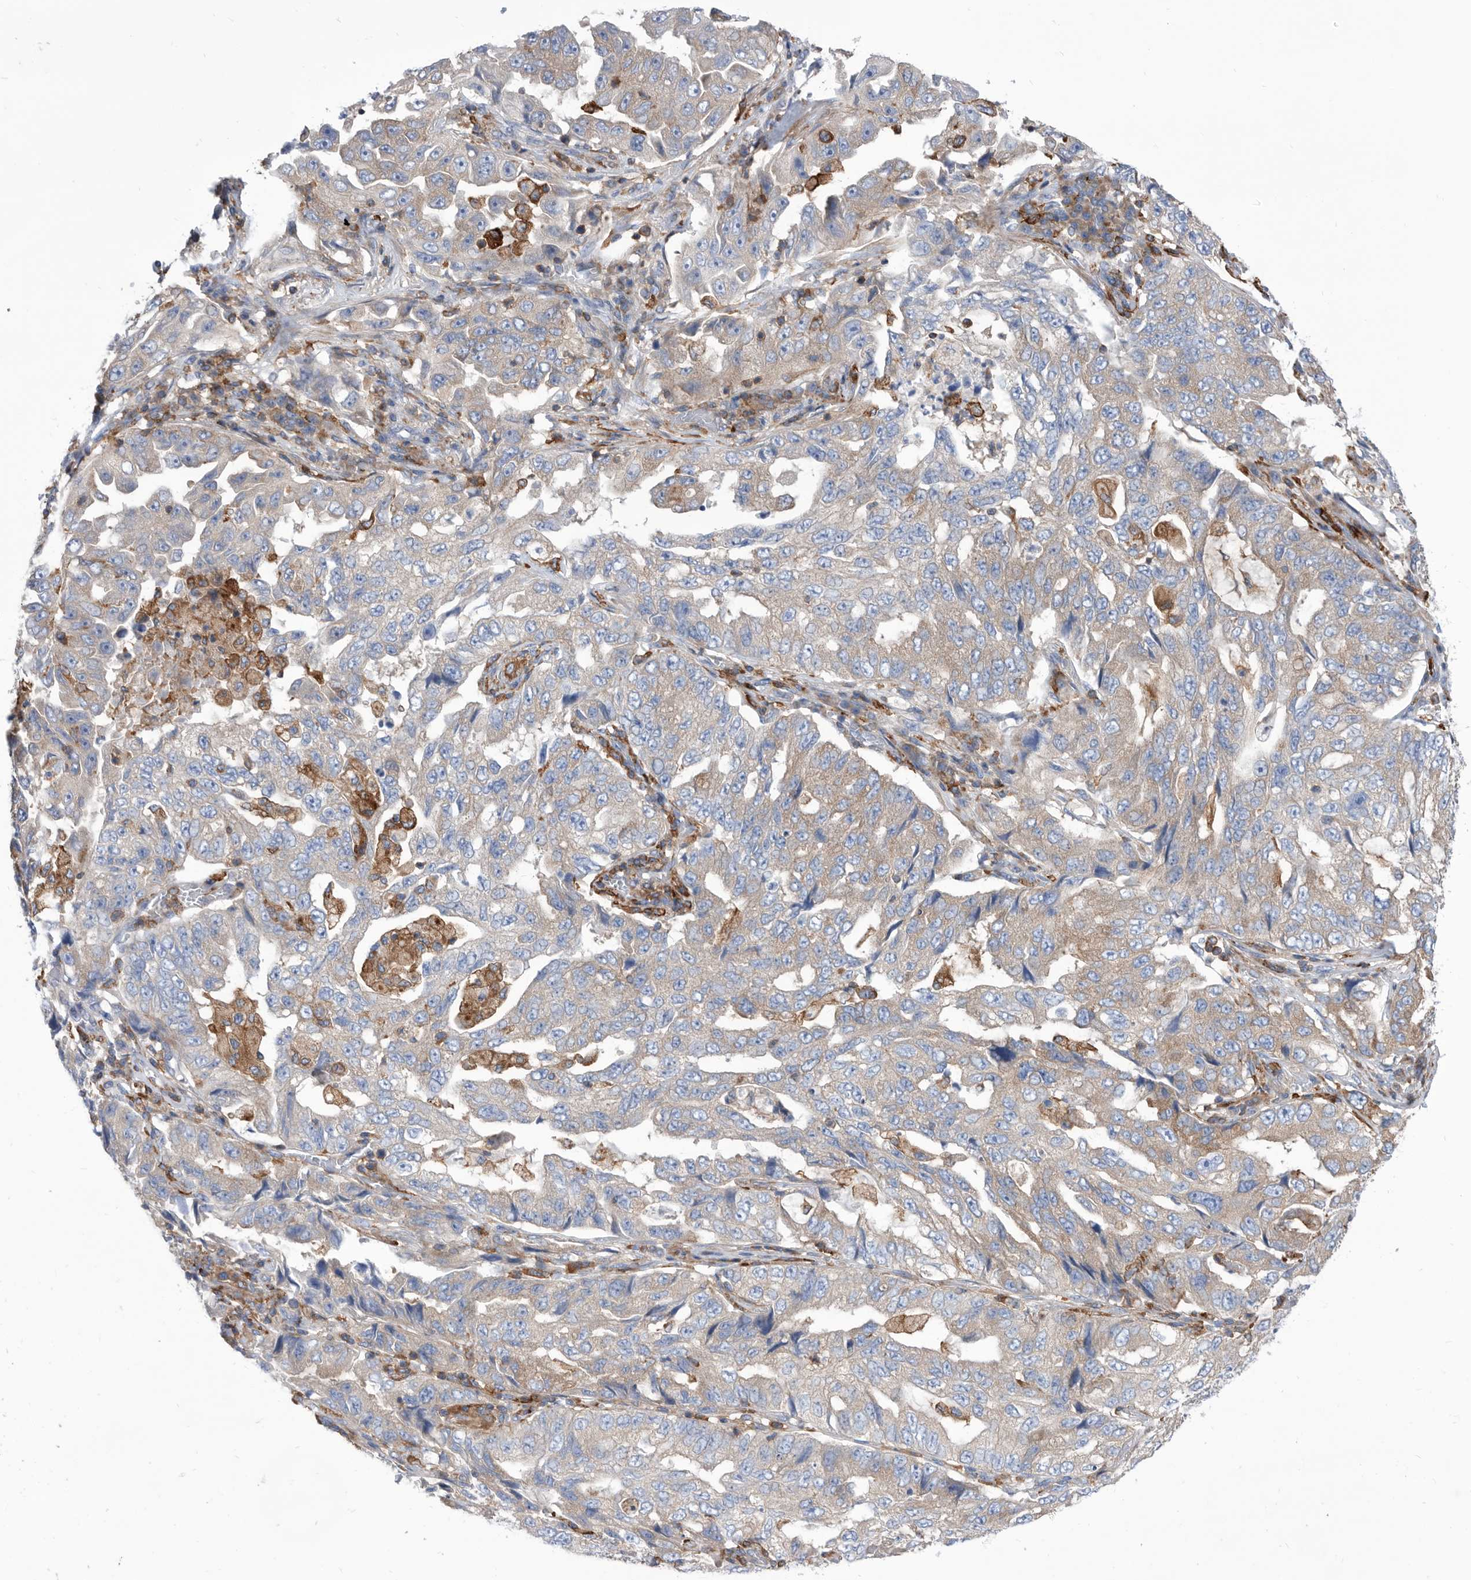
{"staining": {"intensity": "weak", "quantity": ">75%", "location": "cytoplasmic/membranous"}, "tissue": "lung cancer", "cell_type": "Tumor cells", "image_type": "cancer", "snomed": [{"axis": "morphology", "description": "Adenocarcinoma, NOS"}, {"axis": "topography", "description": "Lung"}], "caption": "Human lung cancer (adenocarcinoma) stained with a protein marker demonstrates weak staining in tumor cells.", "gene": "SMG7", "patient": {"sex": "female", "age": 51}}